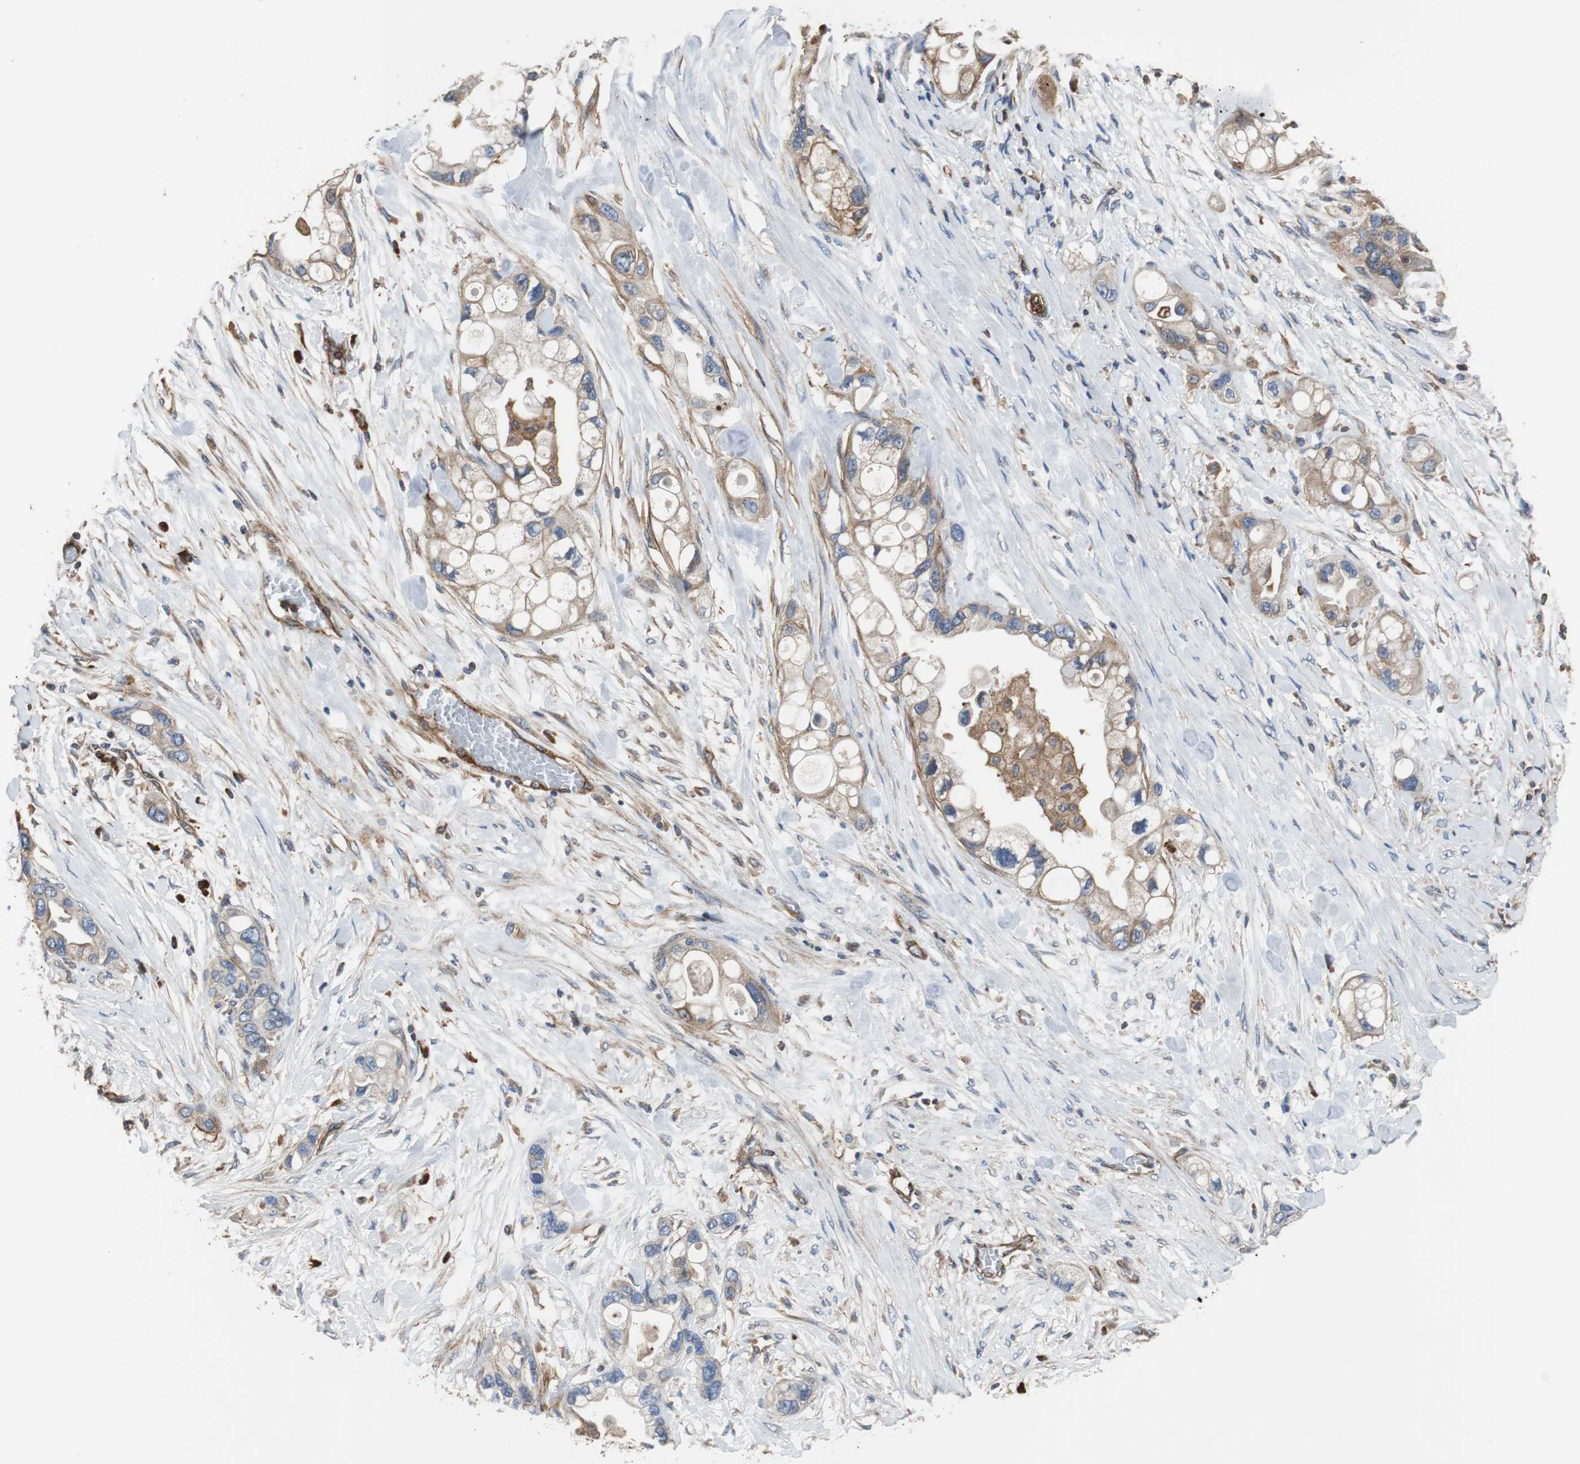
{"staining": {"intensity": "weak", "quantity": ">75%", "location": "cytoplasmic/membranous"}, "tissue": "pancreatic cancer", "cell_type": "Tumor cells", "image_type": "cancer", "snomed": [{"axis": "morphology", "description": "Adenocarcinoma, NOS"}, {"axis": "topography", "description": "Pancreas"}], "caption": "Tumor cells exhibit low levels of weak cytoplasmic/membranous positivity in about >75% of cells in pancreatic cancer (adenocarcinoma).", "gene": "PLCG2", "patient": {"sex": "female", "age": 77}}